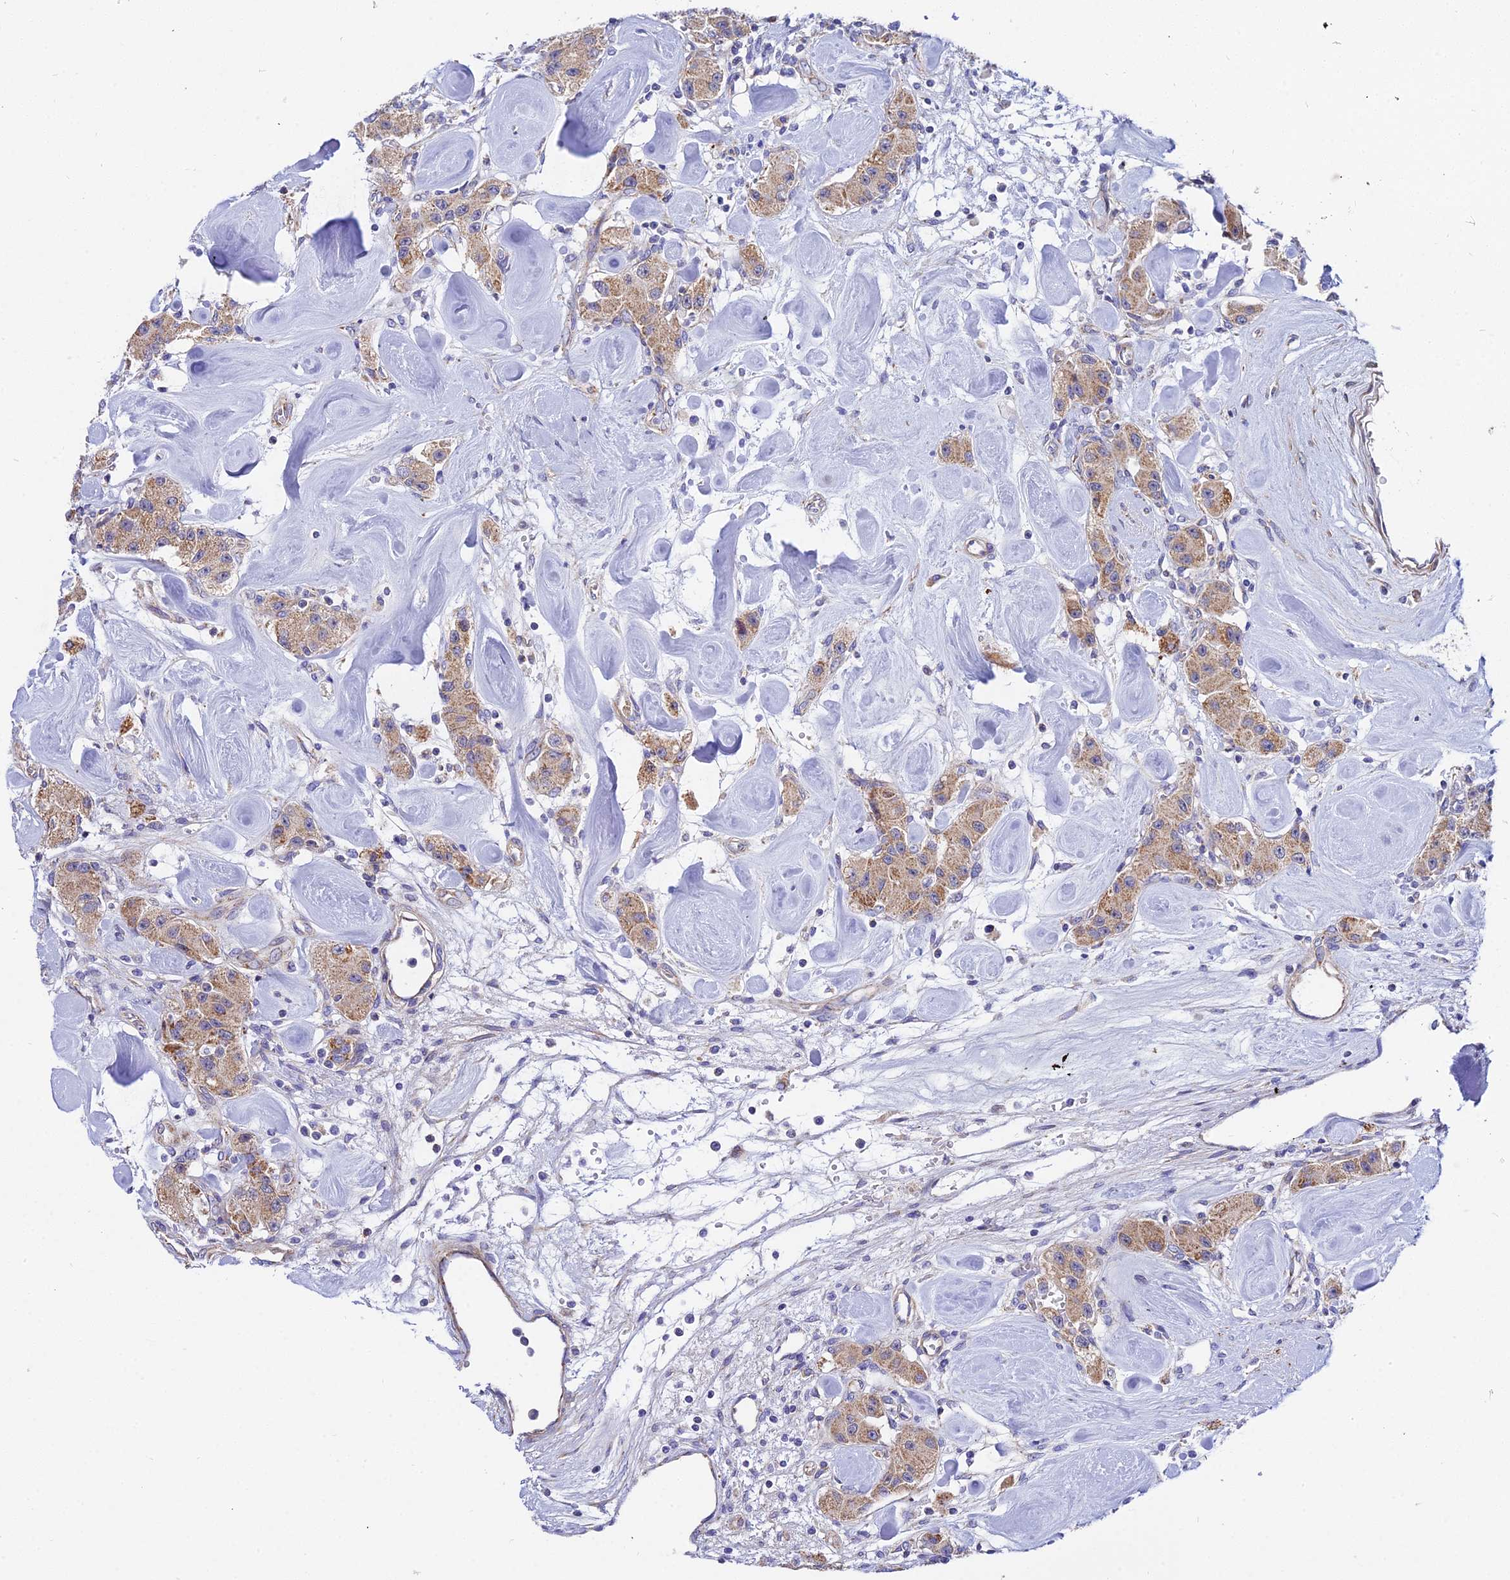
{"staining": {"intensity": "moderate", "quantity": ">75%", "location": "cytoplasmic/membranous"}, "tissue": "carcinoid", "cell_type": "Tumor cells", "image_type": "cancer", "snomed": [{"axis": "morphology", "description": "Carcinoid, malignant, NOS"}, {"axis": "topography", "description": "Pancreas"}], "caption": "This is a histology image of immunohistochemistry (IHC) staining of carcinoid, which shows moderate staining in the cytoplasmic/membranous of tumor cells.", "gene": "ACOT2", "patient": {"sex": "male", "age": 41}}